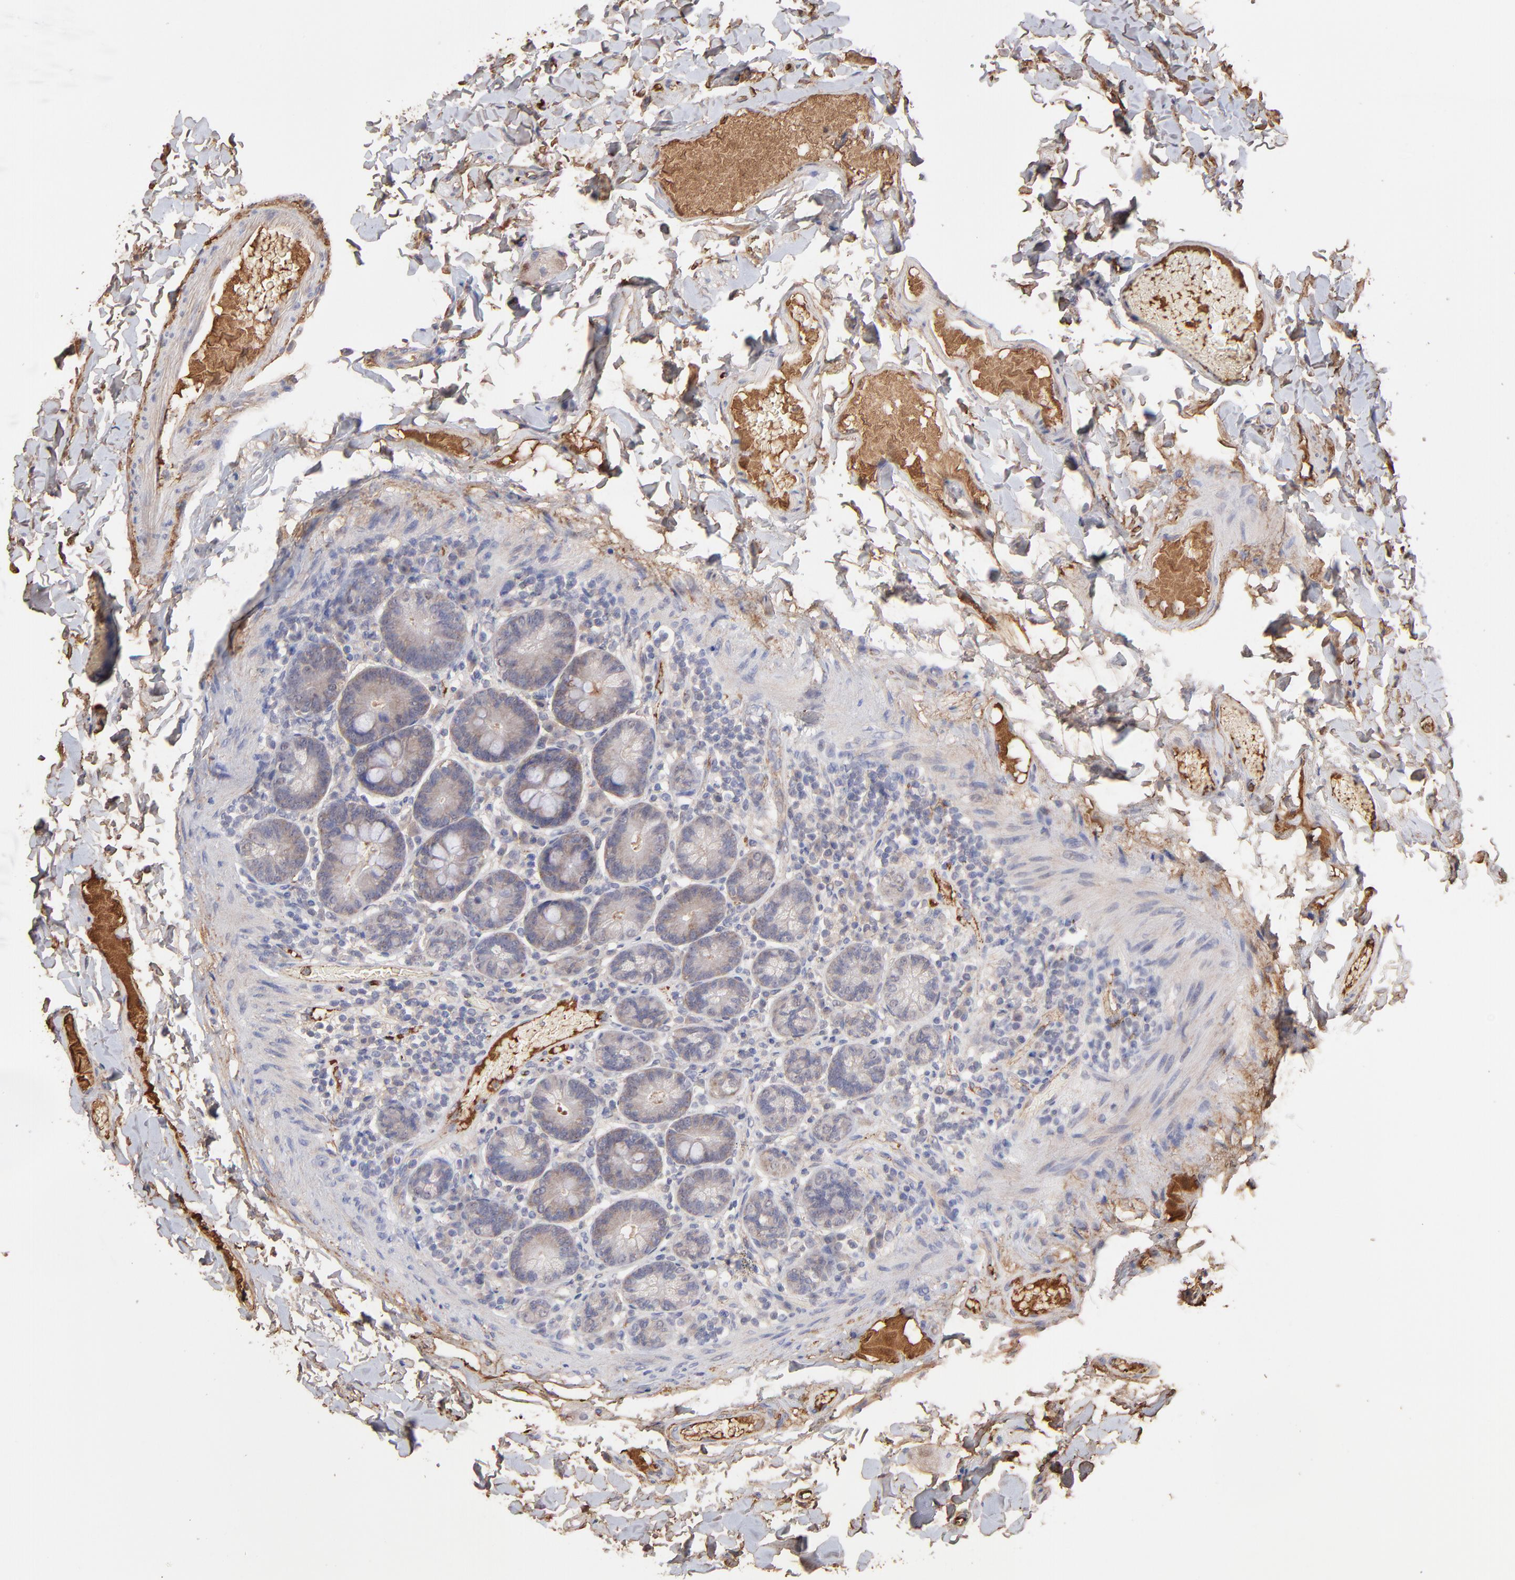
{"staining": {"intensity": "moderate", "quantity": "<25%", "location": "cytoplasmic/membranous"}, "tissue": "duodenum", "cell_type": "Glandular cells", "image_type": "normal", "snomed": [{"axis": "morphology", "description": "Normal tissue, NOS"}, {"axis": "topography", "description": "Duodenum"}], "caption": "Duodenum stained with a protein marker shows moderate staining in glandular cells.", "gene": "PSMD14", "patient": {"sex": "male", "age": 66}}